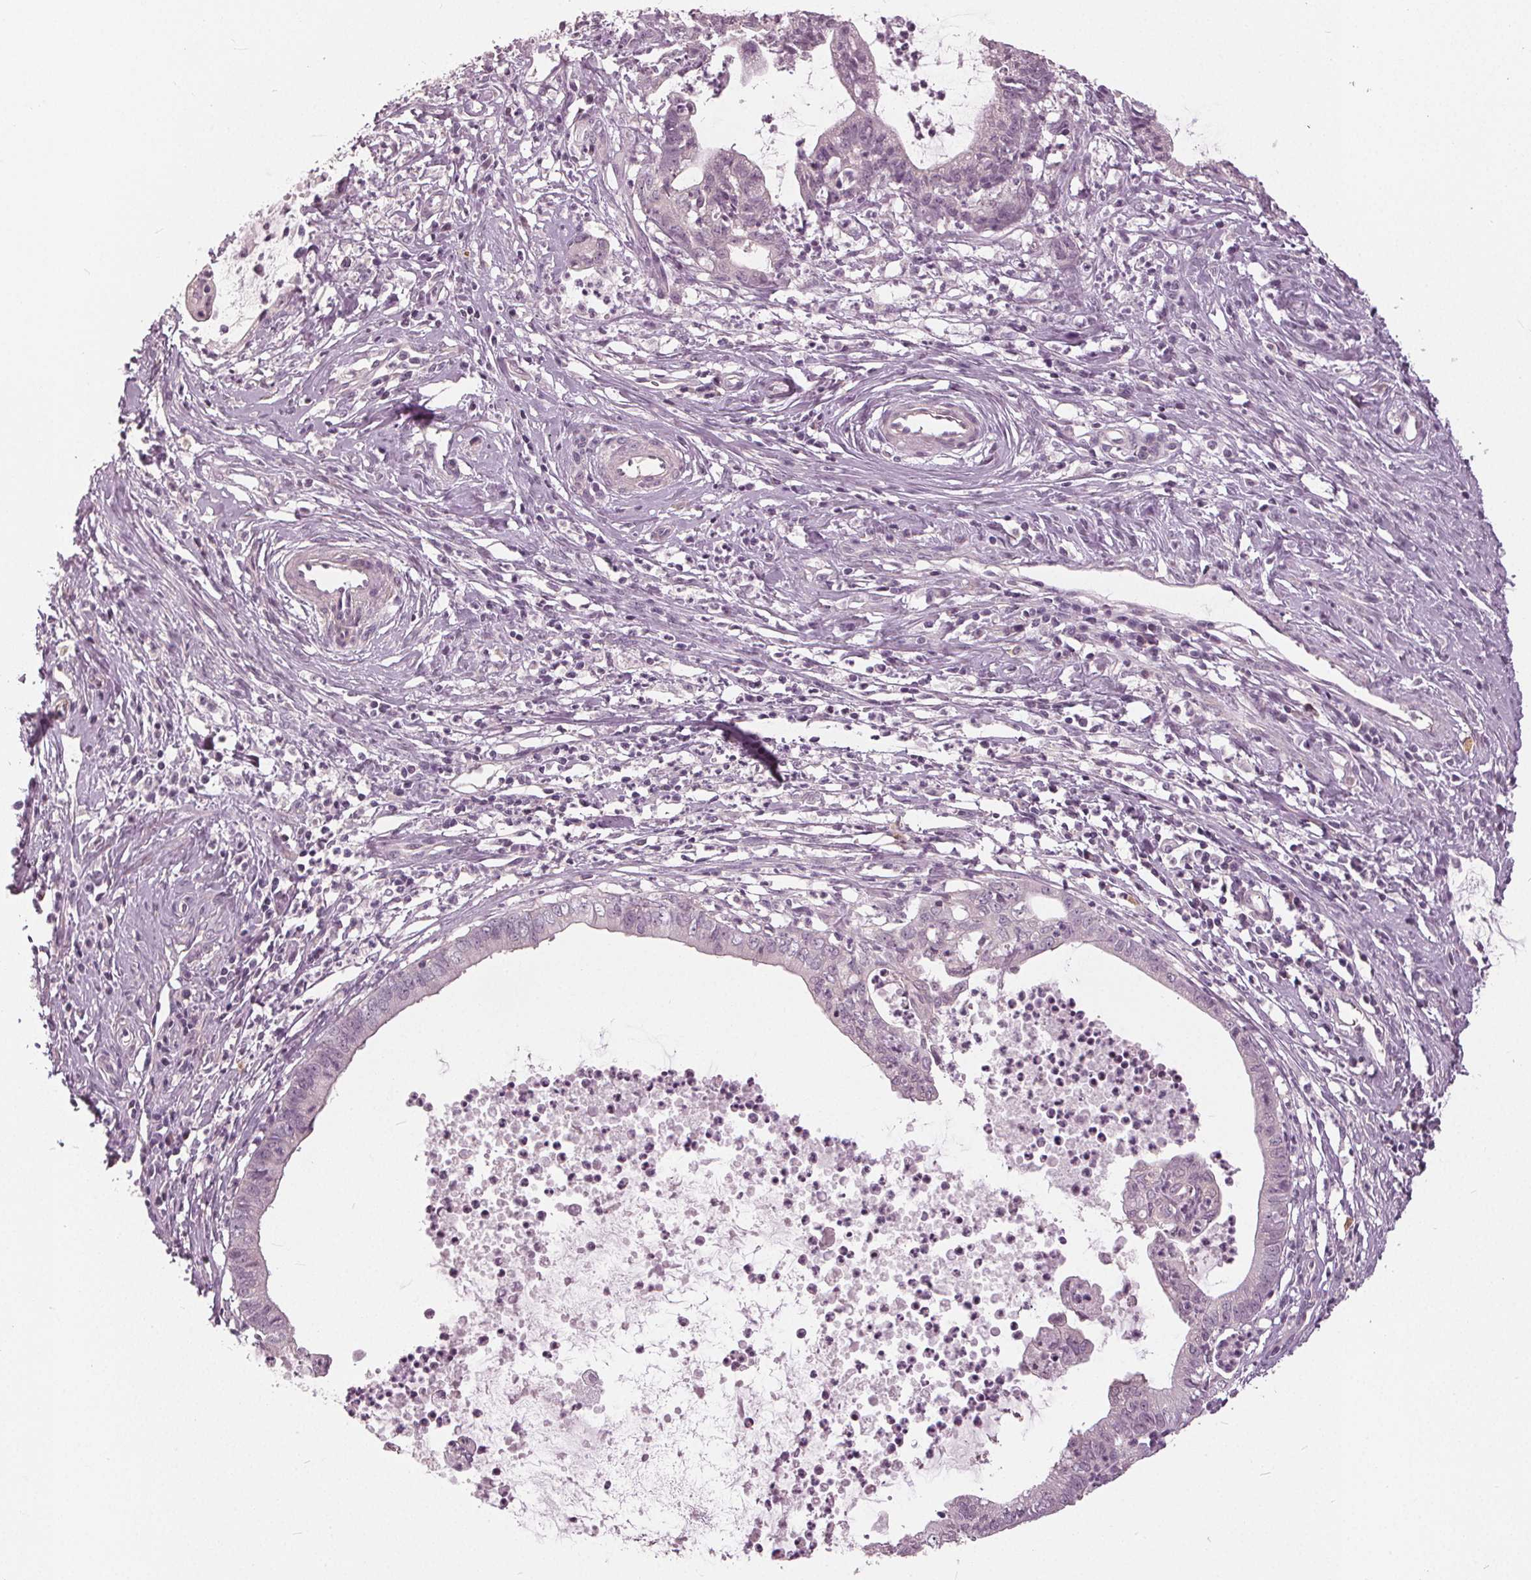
{"staining": {"intensity": "negative", "quantity": "none", "location": "none"}, "tissue": "cervical cancer", "cell_type": "Tumor cells", "image_type": "cancer", "snomed": [{"axis": "morphology", "description": "Normal tissue, NOS"}, {"axis": "morphology", "description": "Adenocarcinoma, NOS"}, {"axis": "topography", "description": "Cervix"}], "caption": "Immunohistochemical staining of adenocarcinoma (cervical) shows no significant positivity in tumor cells. (DAB (3,3'-diaminobenzidine) immunohistochemistry (IHC), high magnification).", "gene": "KLK13", "patient": {"sex": "female", "age": 38}}